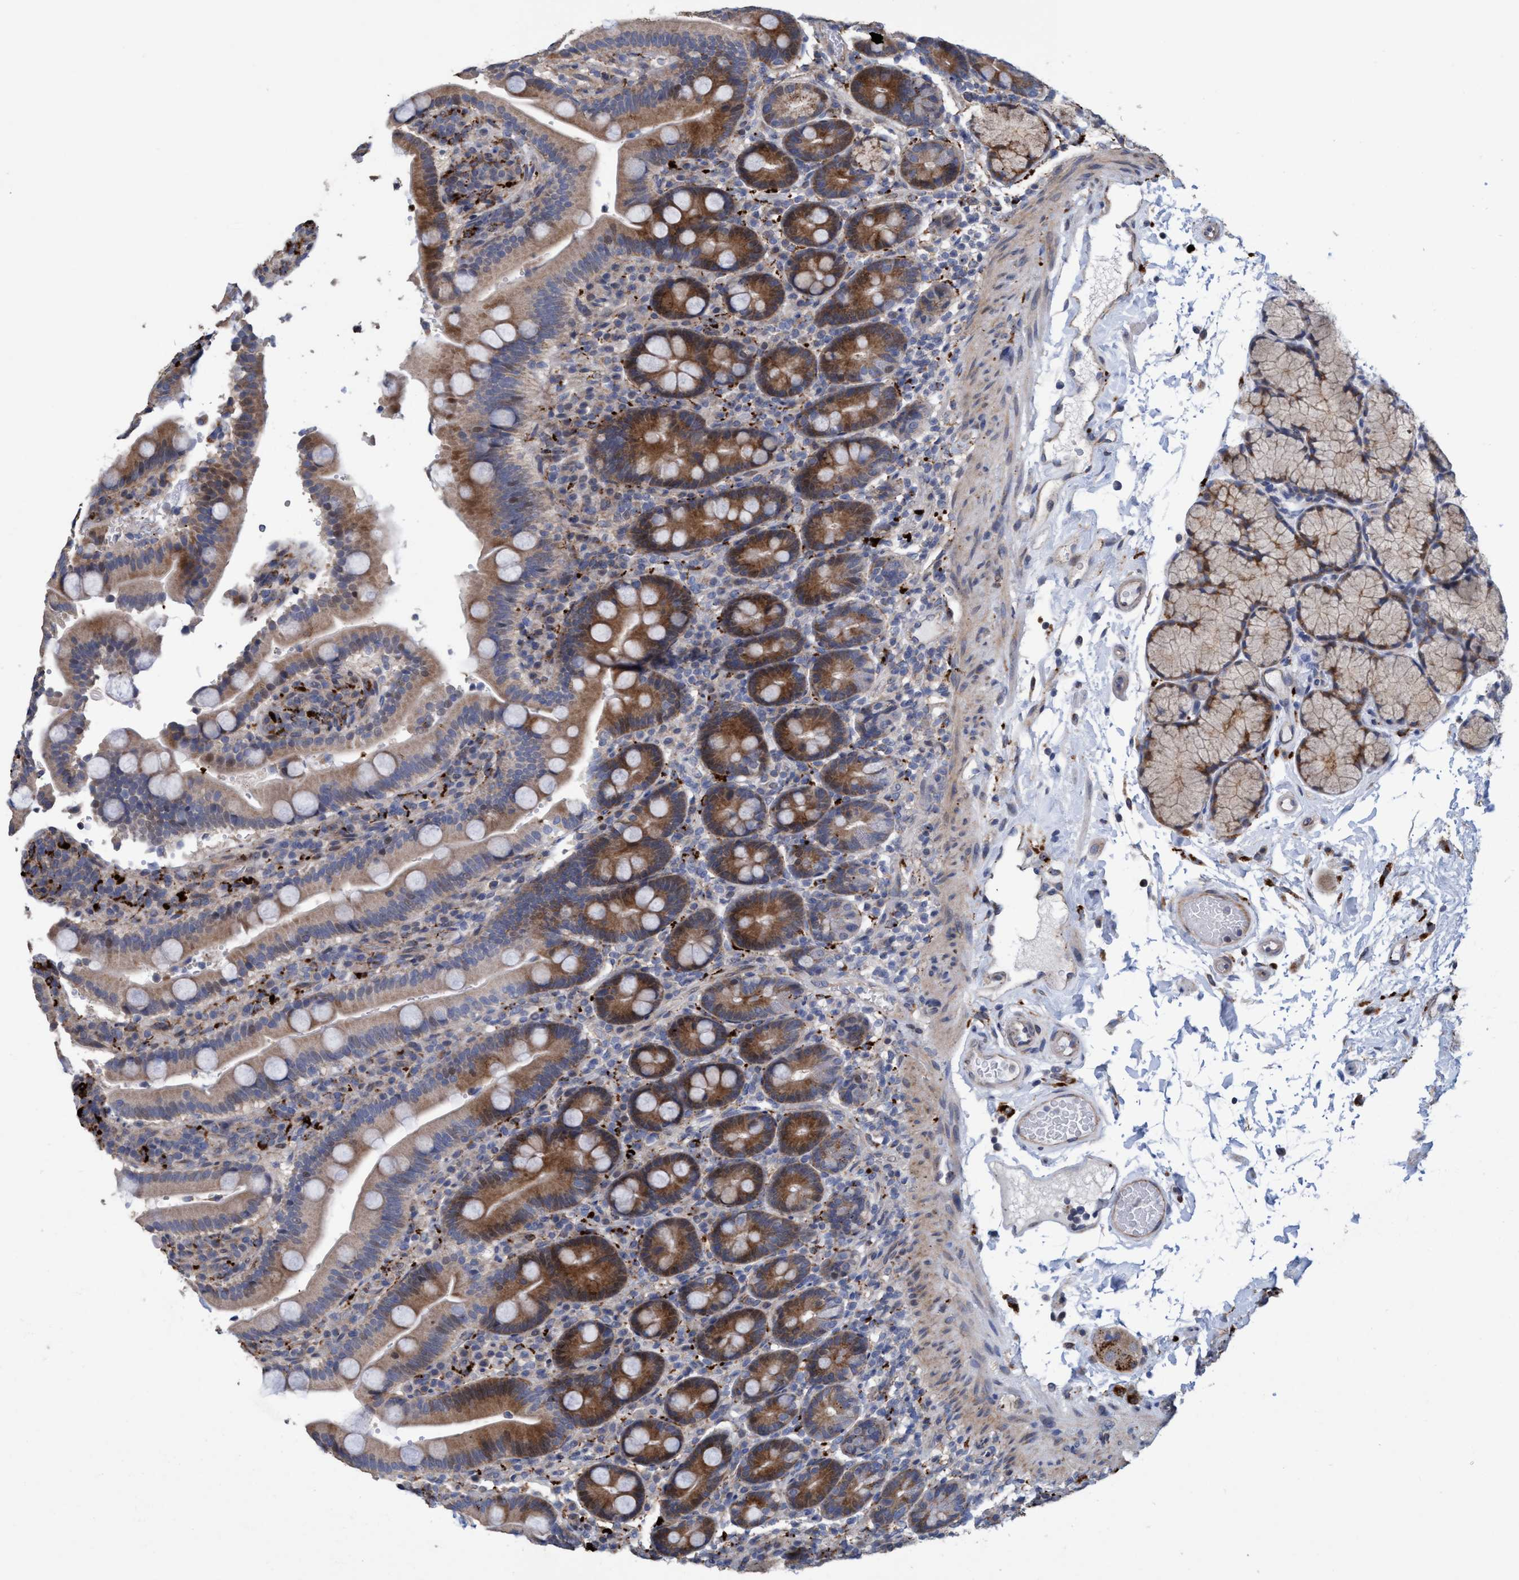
{"staining": {"intensity": "moderate", "quantity": "25%-75%", "location": "cytoplasmic/membranous,nuclear"}, "tissue": "duodenum", "cell_type": "Glandular cells", "image_type": "normal", "snomed": [{"axis": "morphology", "description": "Normal tissue, NOS"}, {"axis": "topography", "description": "Small intestine, NOS"}], "caption": "This is a micrograph of IHC staining of normal duodenum, which shows moderate positivity in the cytoplasmic/membranous,nuclear of glandular cells.", "gene": "BBS9", "patient": {"sex": "female", "age": 71}}